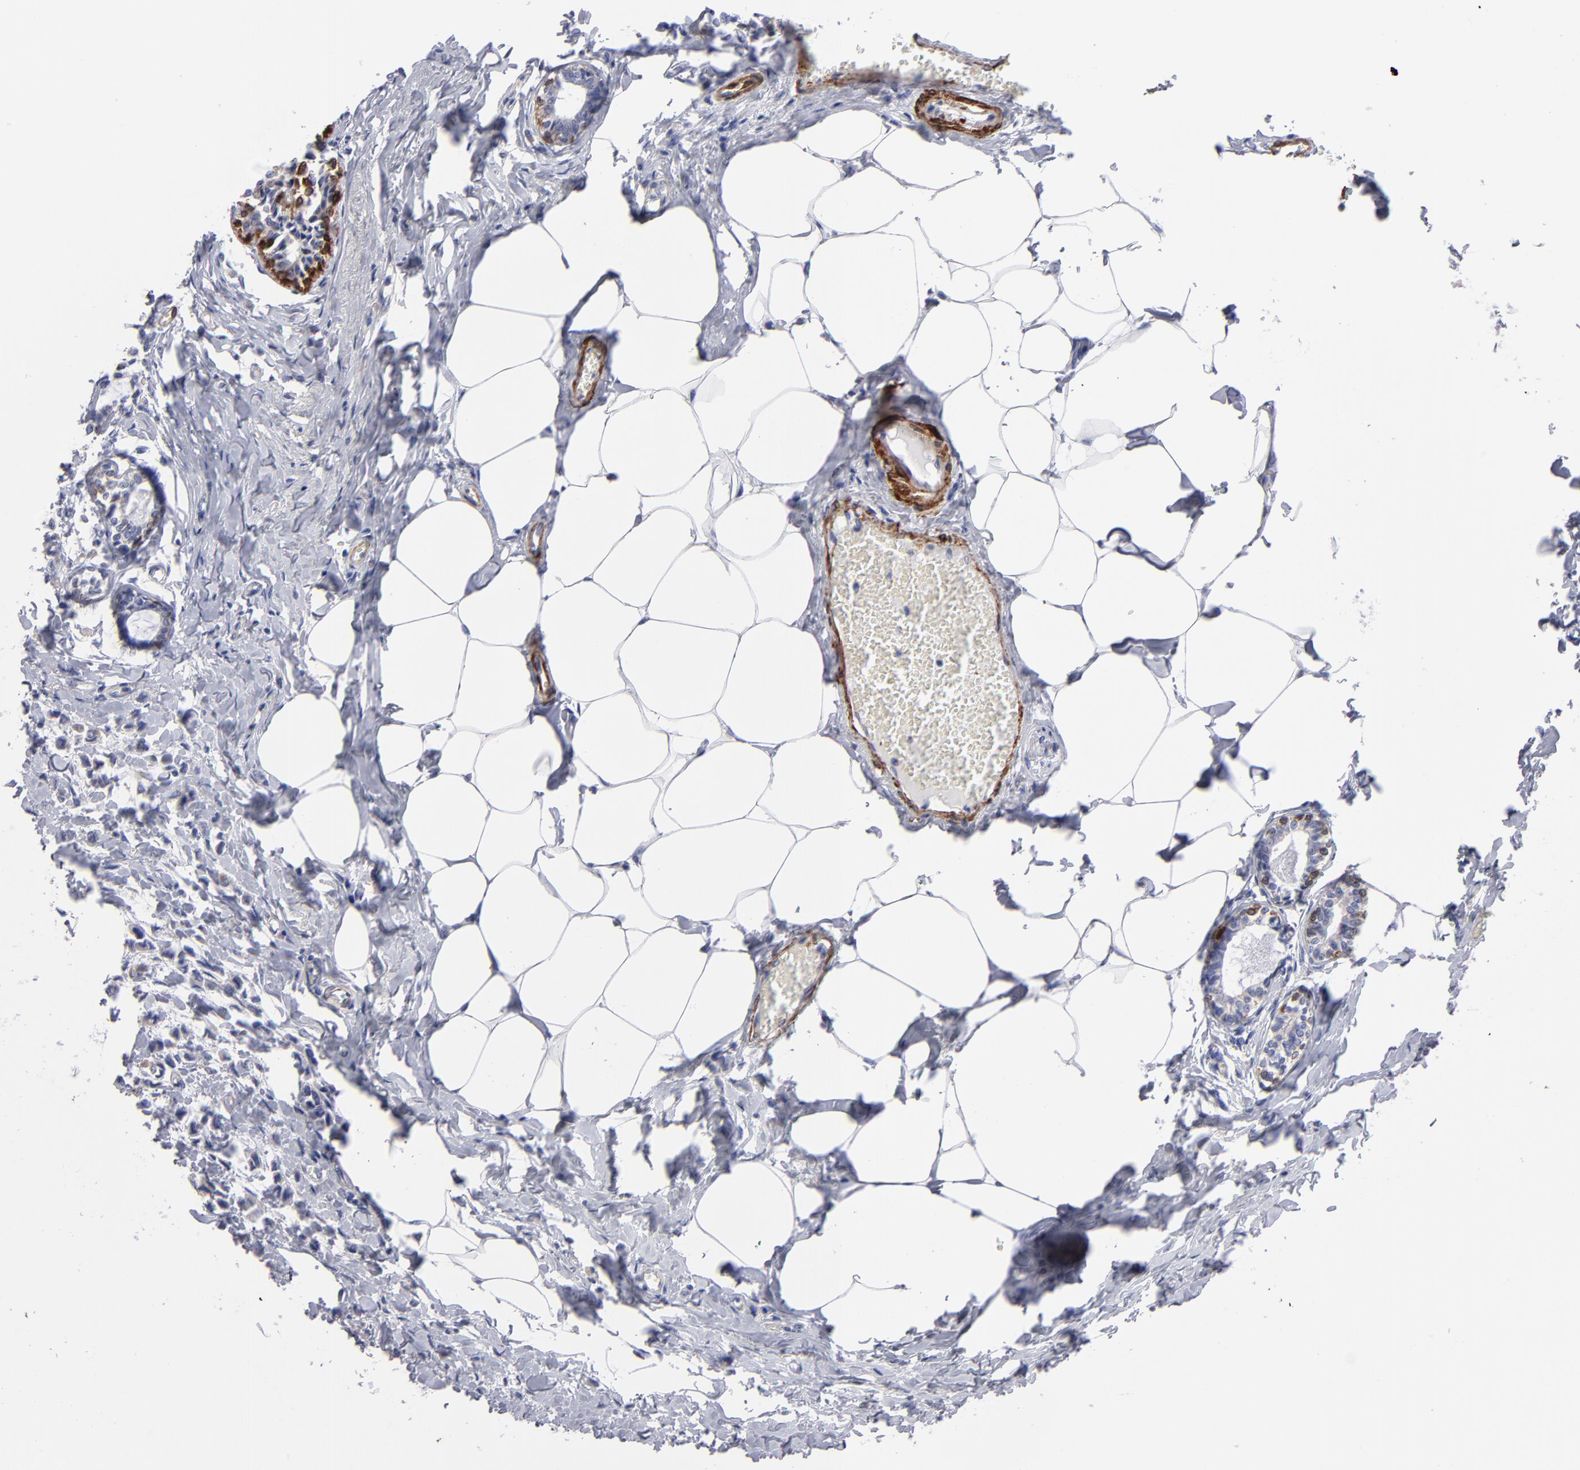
{"staining": {"intensity": "weak", "quantity": ">75%", "location": "cytoplasmic/membranous"}, "tissue": "breast cancer", "cell_type": "Tumor cells", "image_type": "cancer", "snomed": [{"axis": "morphology", "description": "Lobular carcinoma"}, {"axis": "topography", "description": "Breast"}], "caption": "Immunohistochemical staining of breast cancer (lobular carcinoma) exhibits low levels of weak cytoplasmic/membranous protein positivity in approximately >75% of tumor cells.", "gene": "SLMAP", "patient": {"sex": "female", "age": 51}}